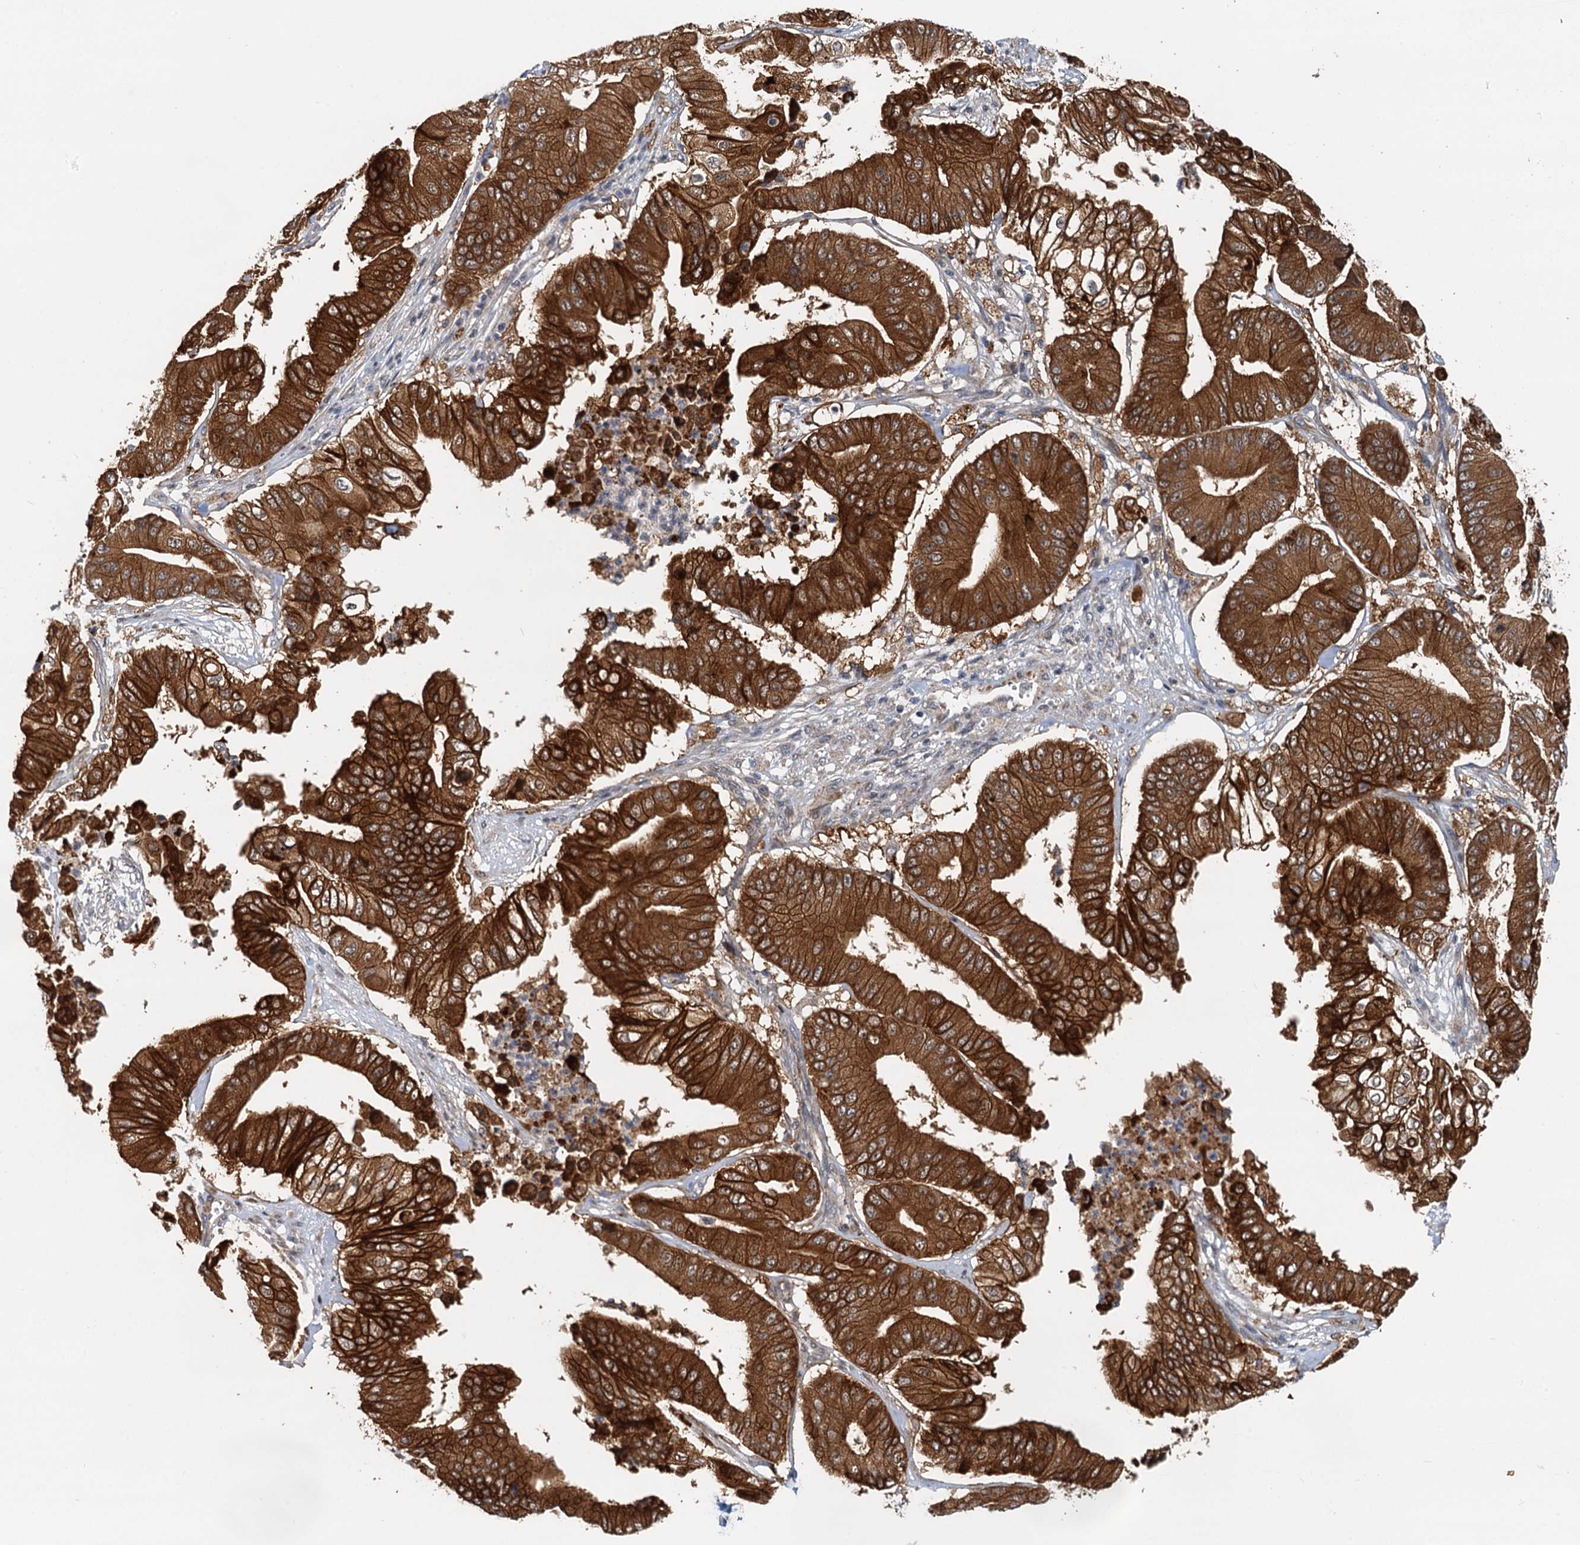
{"staining": {"intensity": "strong", "quantity": ">75%", "location": "cytoplasmic/membranous"}, "tissue": "pancreatic cancer", "cell_type": "Tumor cells", "image_type": "cancer", "snomed": [{"axis": "morphology", "description": "Adenocarcinoma, NOS"}, {"axis": "topography", "description": "Pancreas"}], "caption": "A high-resolution image shows immunohistochemistry (IHC) staining of pancreatic adenocarcinoma, which demonstrates strong cytoplasmic/membranous staining in approximately >75% of tumor cells.", "gene": "LRRK2", "patient": {"sex": "female", "age": 77}}